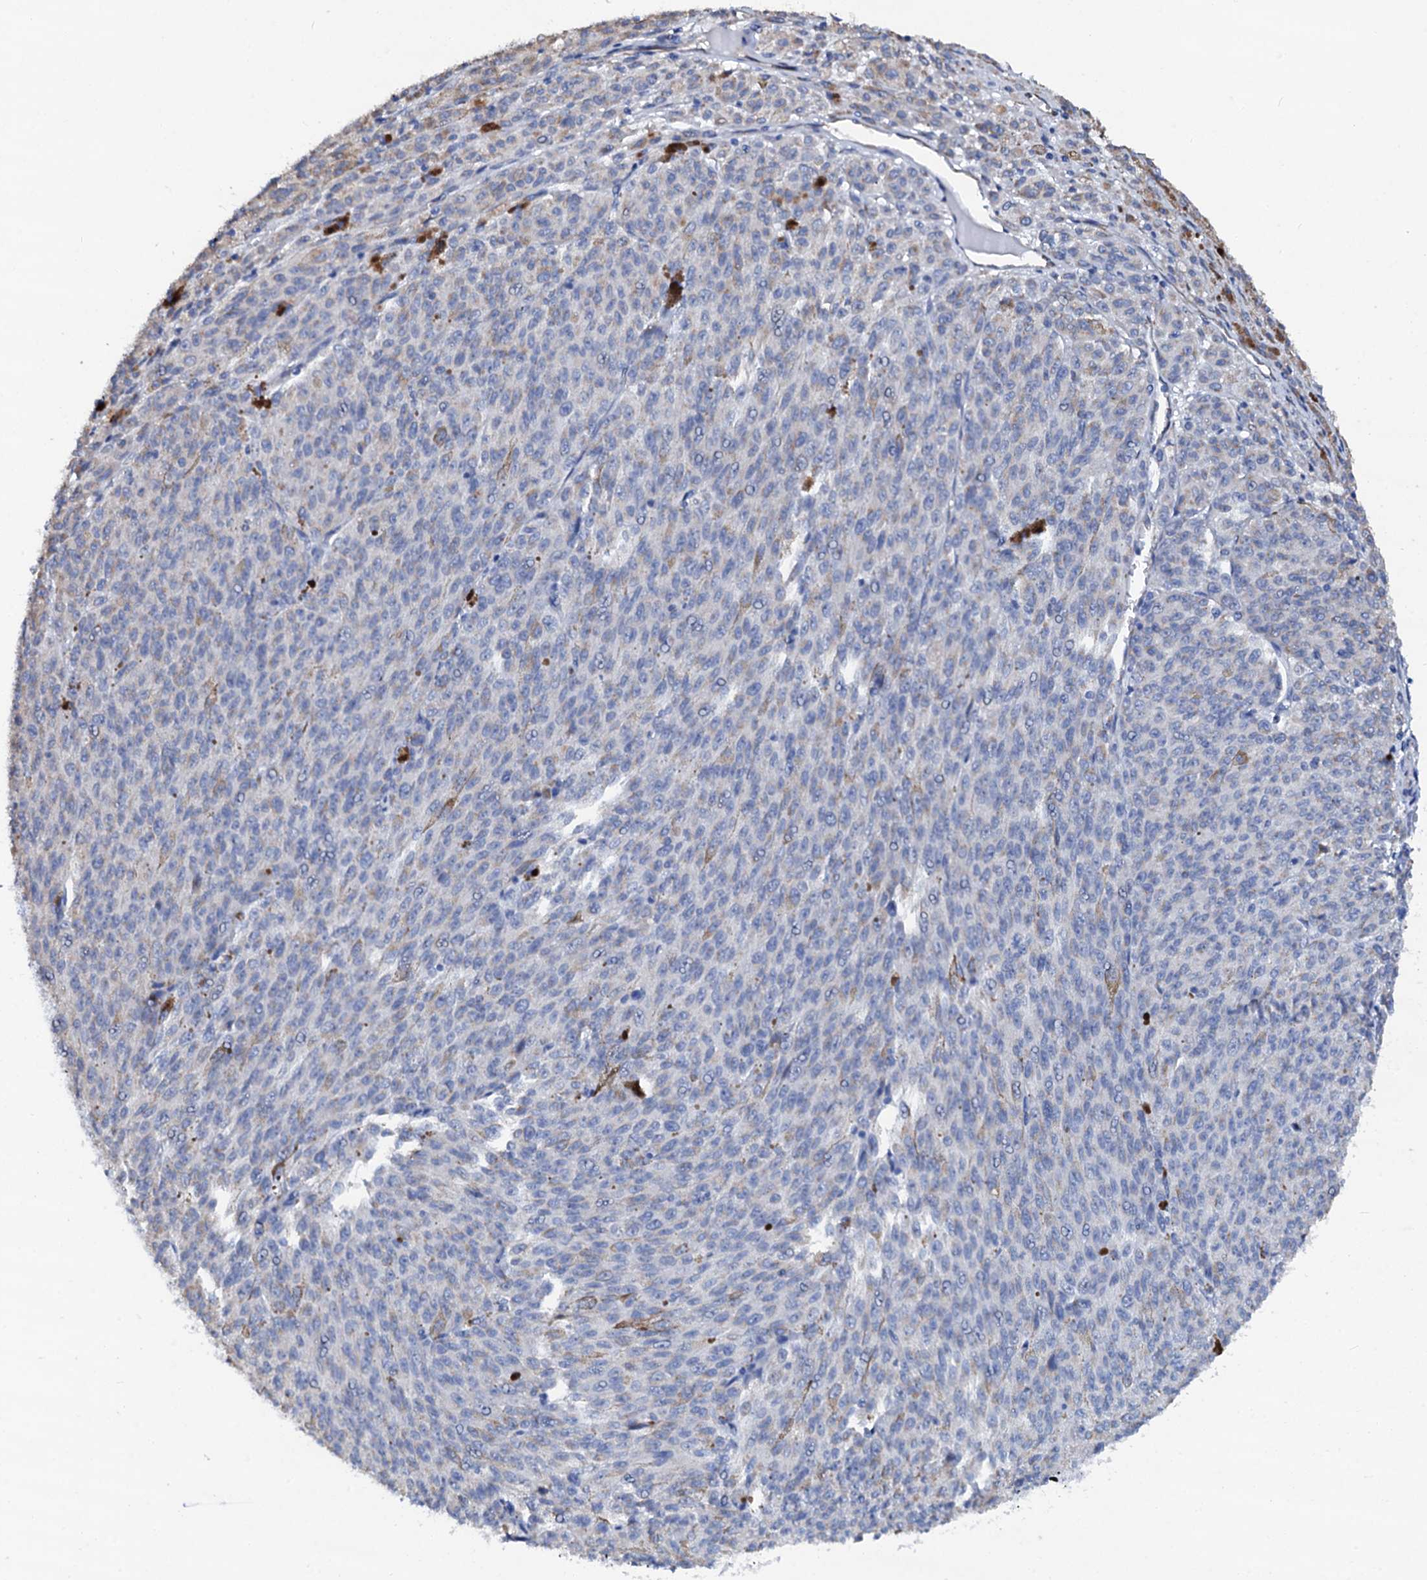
{"staining": {"intensity": "negative", "quantity": "none", "location": "none"}, "tissue": "melanoma", "cell_type": "Tumor cells", "image_type": "cancer", "snomed": [{"axis": "morphology", "description": "Malignant melanoma, NOS"}, {"axis": "topography", "description": "Skin"}], "caption": "This is an immunohistochemistry image of human melanoma. There is no expression in tumor cells.", "gene": "AKAP3", "patient": {"sex": "female", "age": 52}}